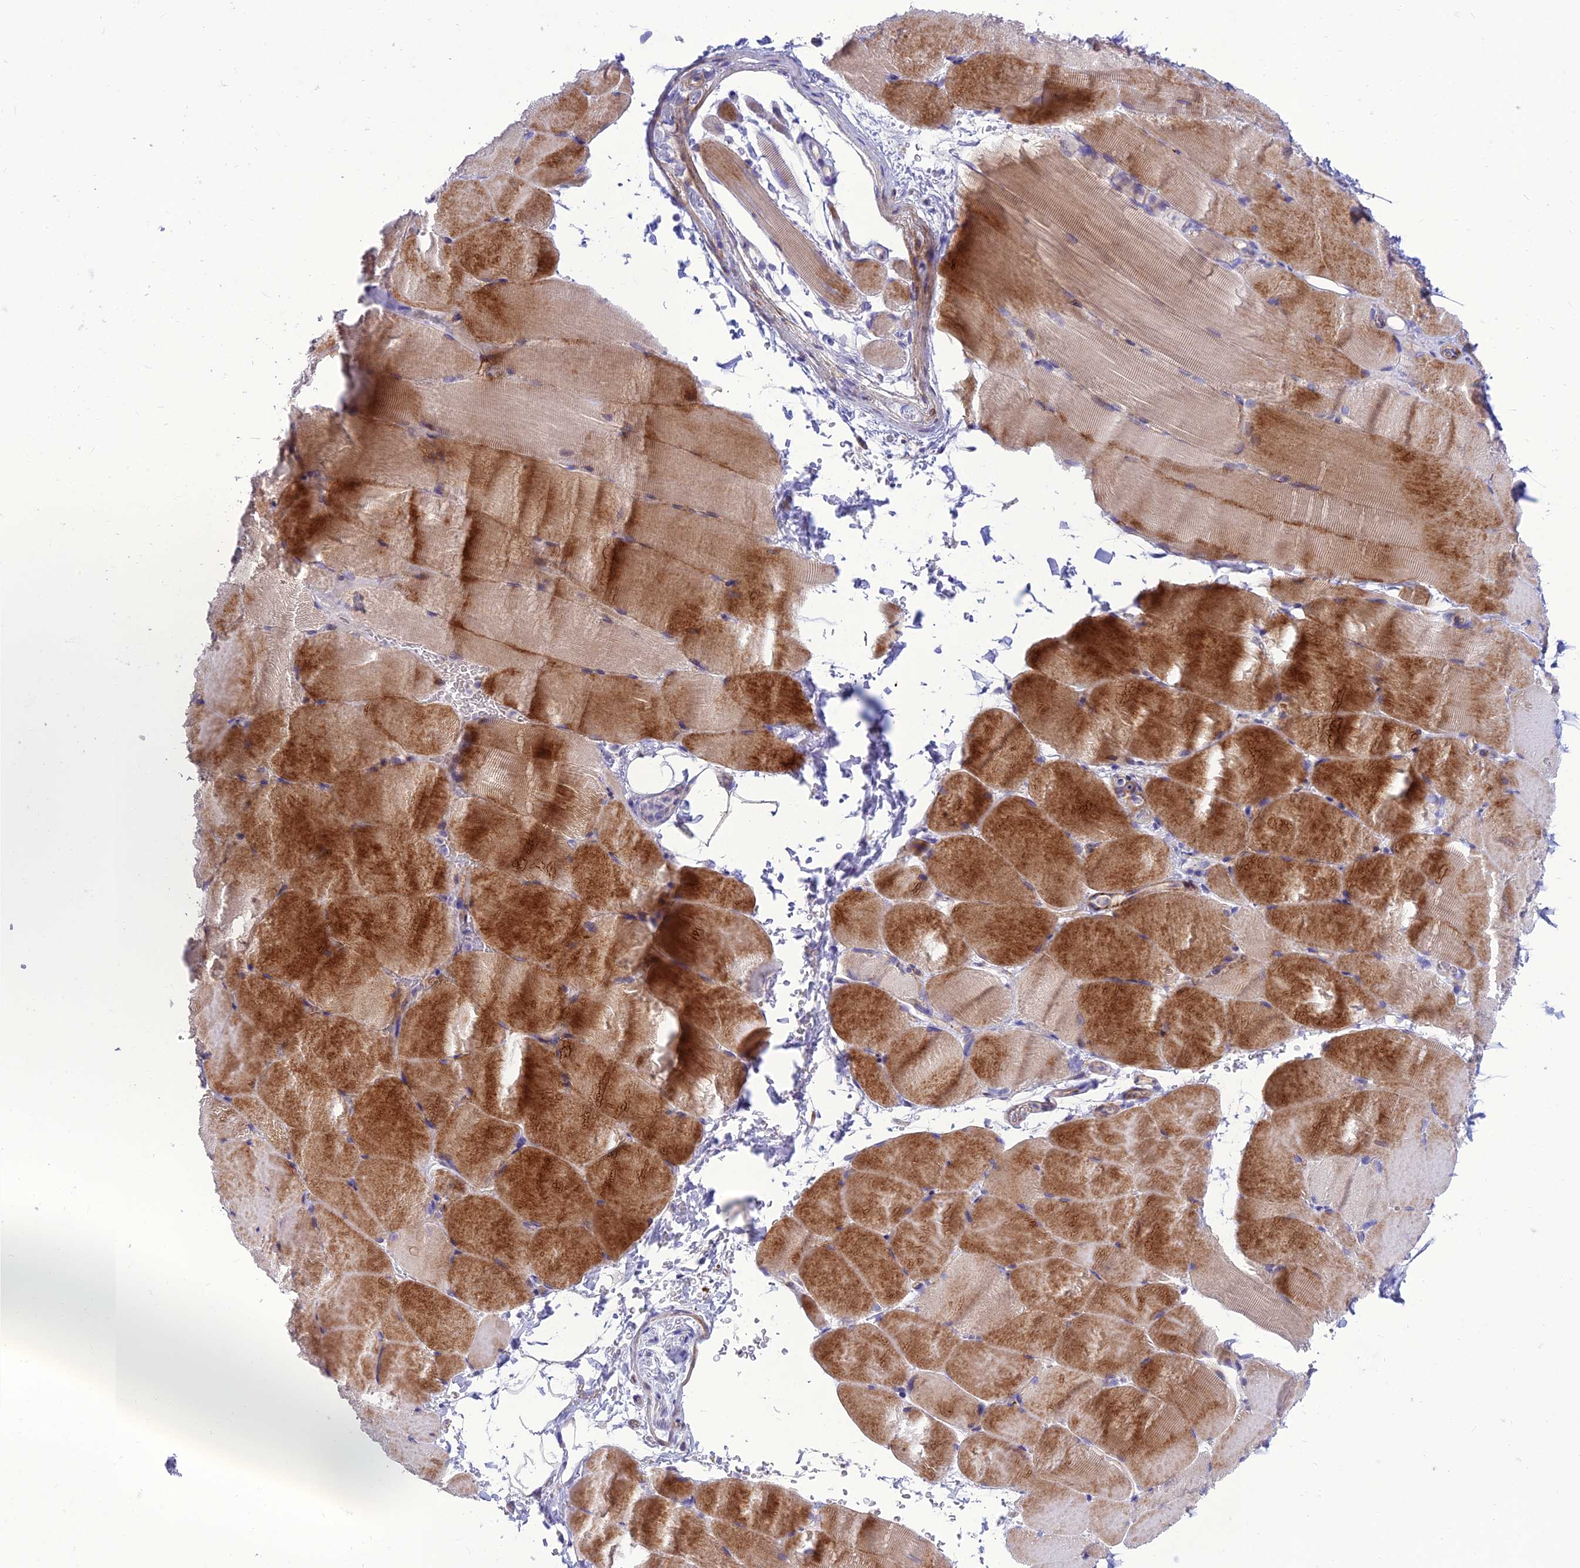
{"staining": {"intensity": "moderate", "quantity": "25%-75%", "location": "cytoplasmic/membranous"}, "tissue": "skeletal muscle", "cell_type": "Myocytes", "image_type": "normal", "snomed": [{"axis": "morphology", "description": "Normal tissue, NOS"}, {"axis": "topography", "description": "Skeletal muscle"}, {"axis": "topography", "description": "Parathyroid gland"}], "caption": "Myocytes reveal medium levels of moderate cytoplasmic/membranous expression in about 25%-75% of cells in unremarkable human skeletal muscle. Immunohistochemistry stains the protein of interest in brown and the nuclei are stained blue.", "gene": "TEKT3", "patient": {"sex": "female", "age": 37}}